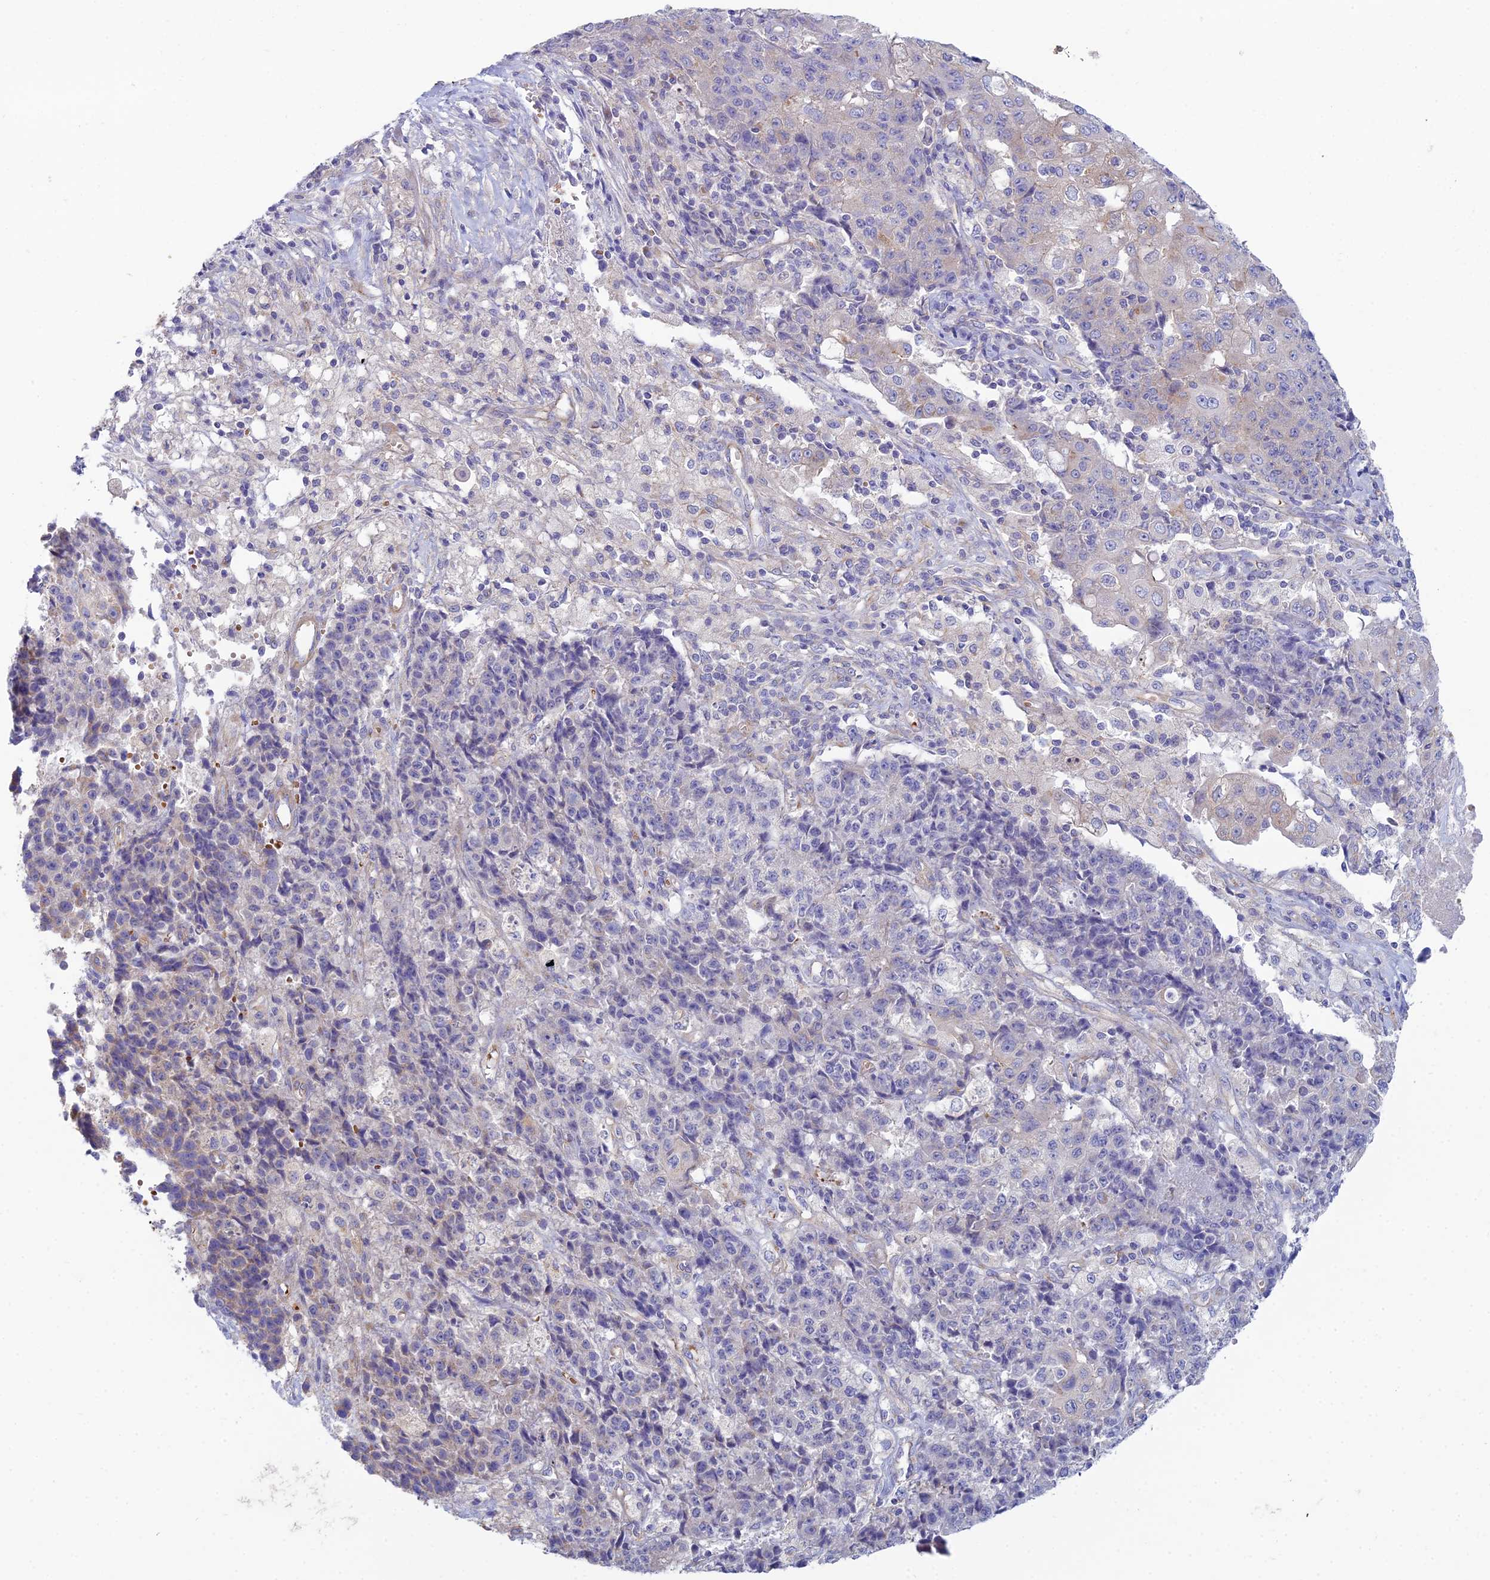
{"staining": {"intensity": "negative", "quantity": "none", "location": "none"}, "tissue": "ovarian cancer", "cell_type": "Tumor cells", "image_type": "cancer", "snomed": [{"axis": "morphology", "description": "Carcinoma, endometroid"}, {"axis": "topography", "description": "Ovary"}], "caption": "High power microscopy histopathology image of an IHC image of ovarian endometroid carcinoma, revealing no significant staining in tumor cells.", "gene": "ZNF564", "patient": {"sex": "female", "age": 42}}